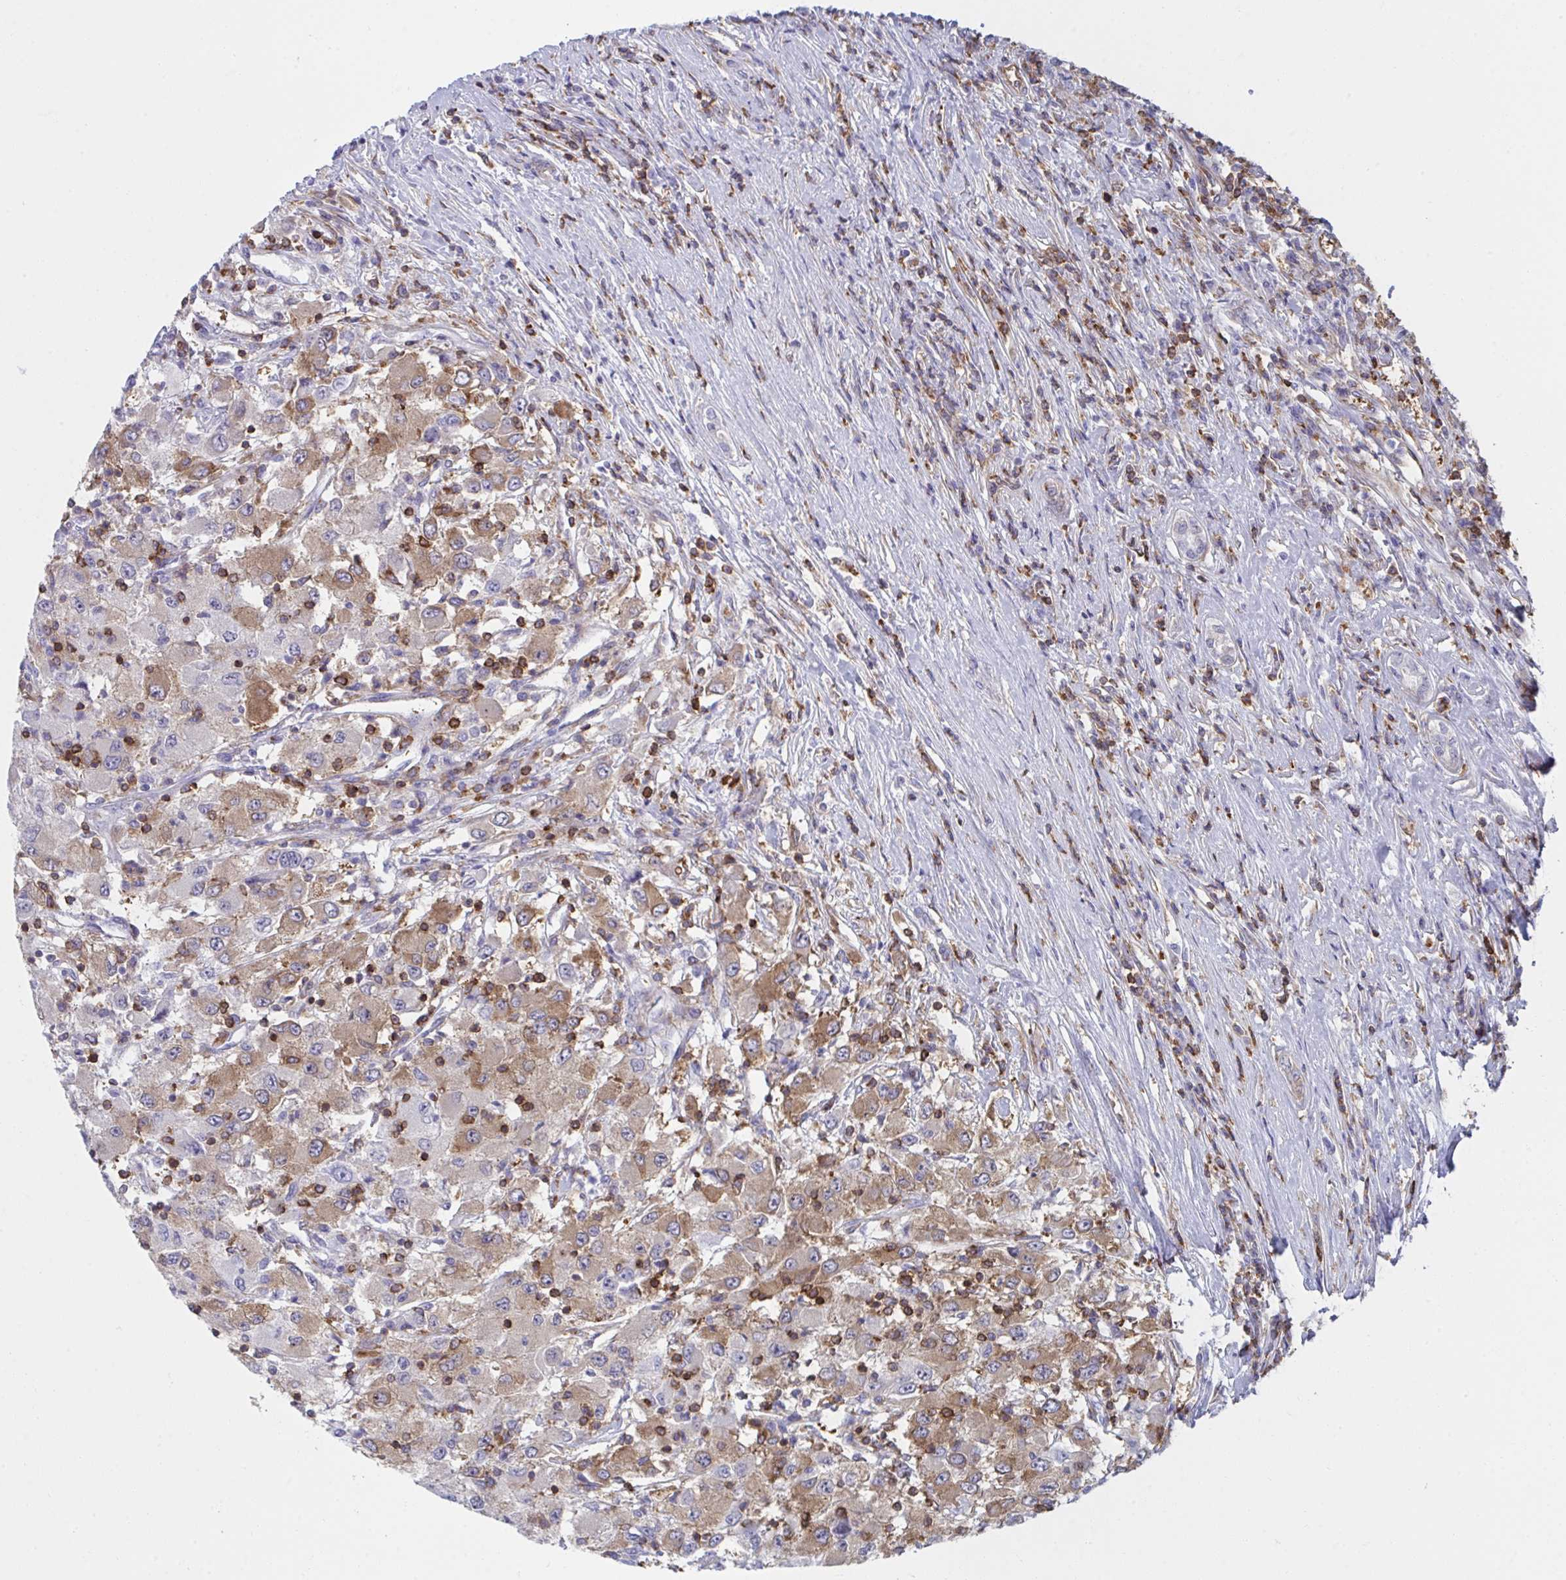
{"staining": {"intensity": "moderate", "quantity": "25%-75%", "location": "cytoplasmic/membranous"}, "tissue": "renal cancer", "cell_type": "Tumor cells", "image_type": "cancer", "snomed": [{"axis": "morphology", "description": "Adenocarcinoma, NOS"}, {"axis": "topography", "description": "Kidney"}], "caption": "Renal adenocarcinoma stained for a protein demonstrates moderate cytoplasmic/membranous positivity in tumor cells. The protein of interest is stained brown, and the nuclei are stained in blue (DAB IHC with brightfield microscopy, high magnification).", "gene": "WNK1", "patient": {"sex": "female", "age": 67}}